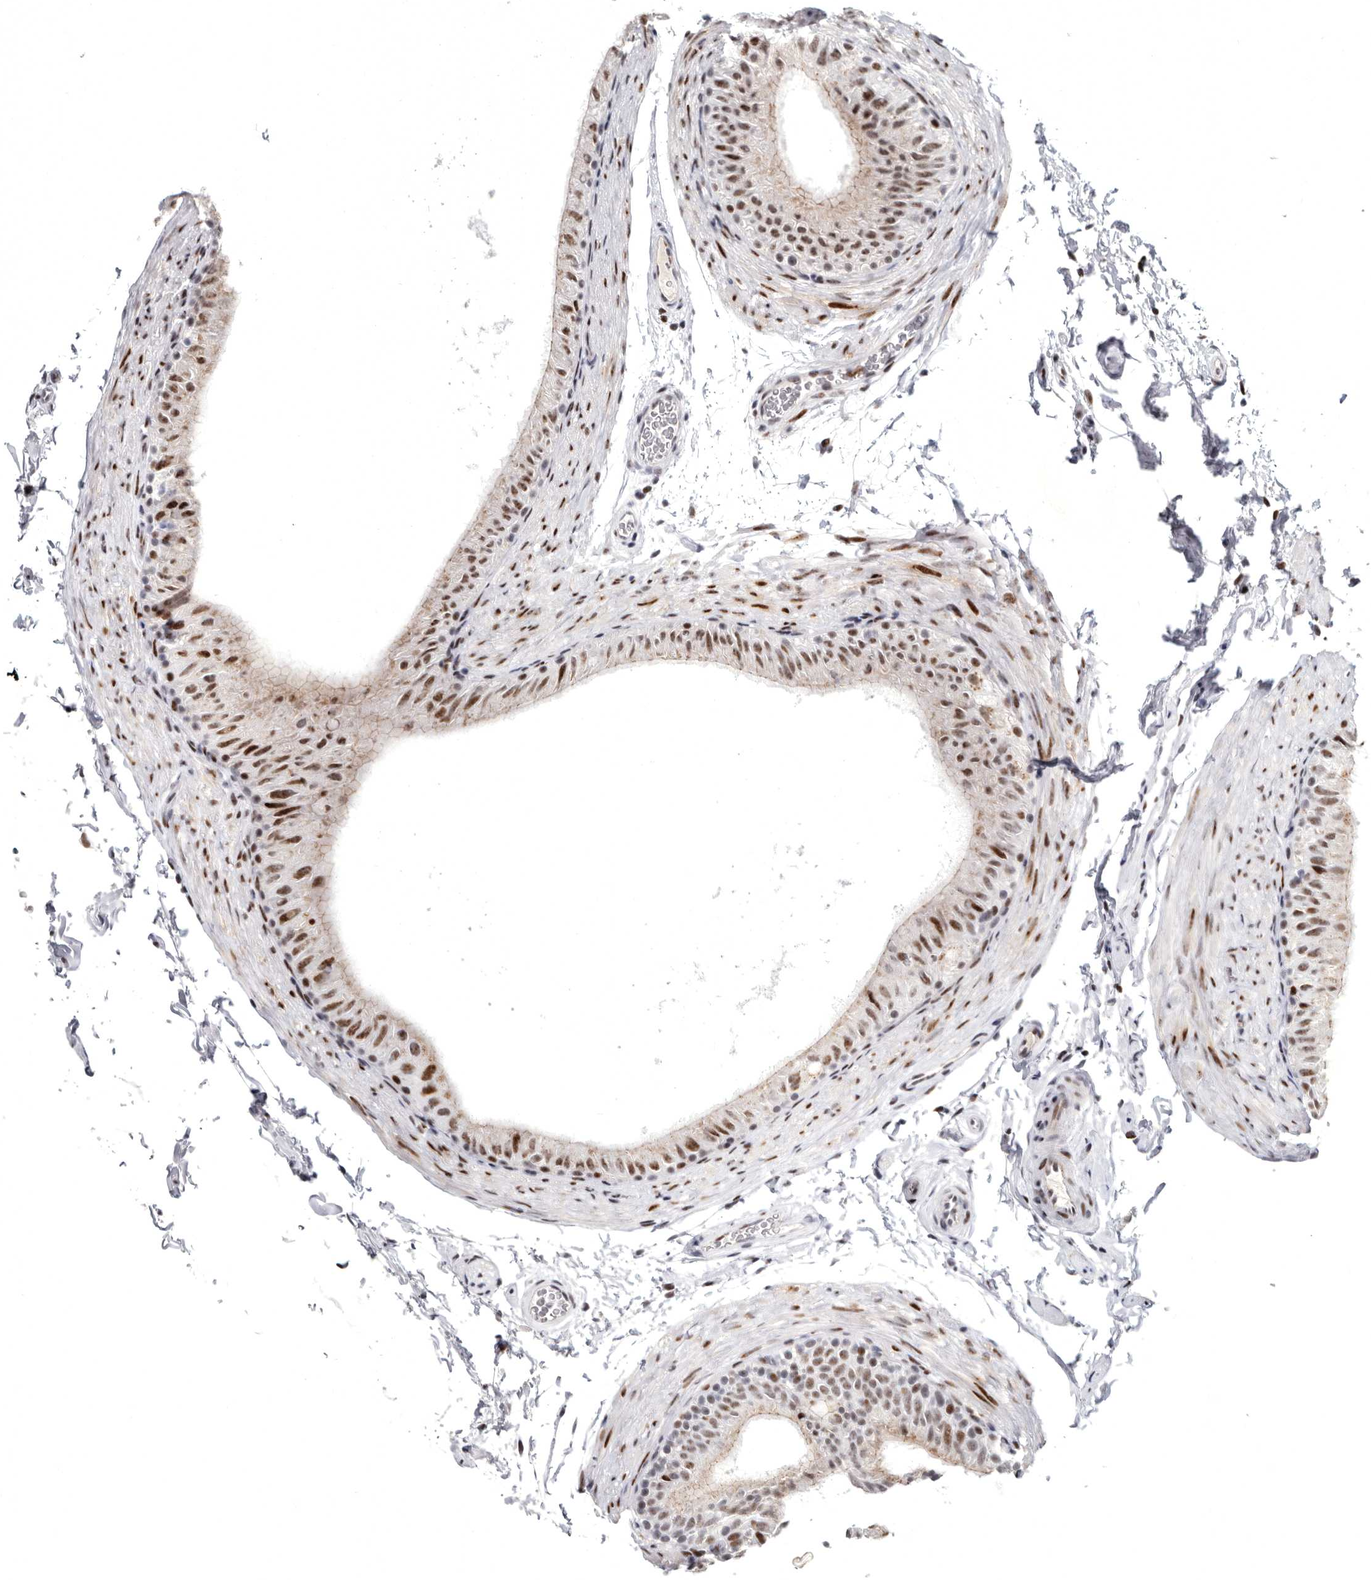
{"staining": {"intensity": "moderate", "quantity": "25%-75%", "location": "nuclear"}, "tissue": "epididymis", "cell_type": "Glandular cells", "image_type": "normal", "snomed": [{"axis": "morphology", "description": "Normal tissue, NOS"}, {"axis": "topography", "description": "Epididymis"}], "caption": "The immunohistochemical stain highlights moderate nuclear staining in glandular cells of normal epididymis.", "gene": "WRAP73", "patient": {"sex": "male", "age": 49}}